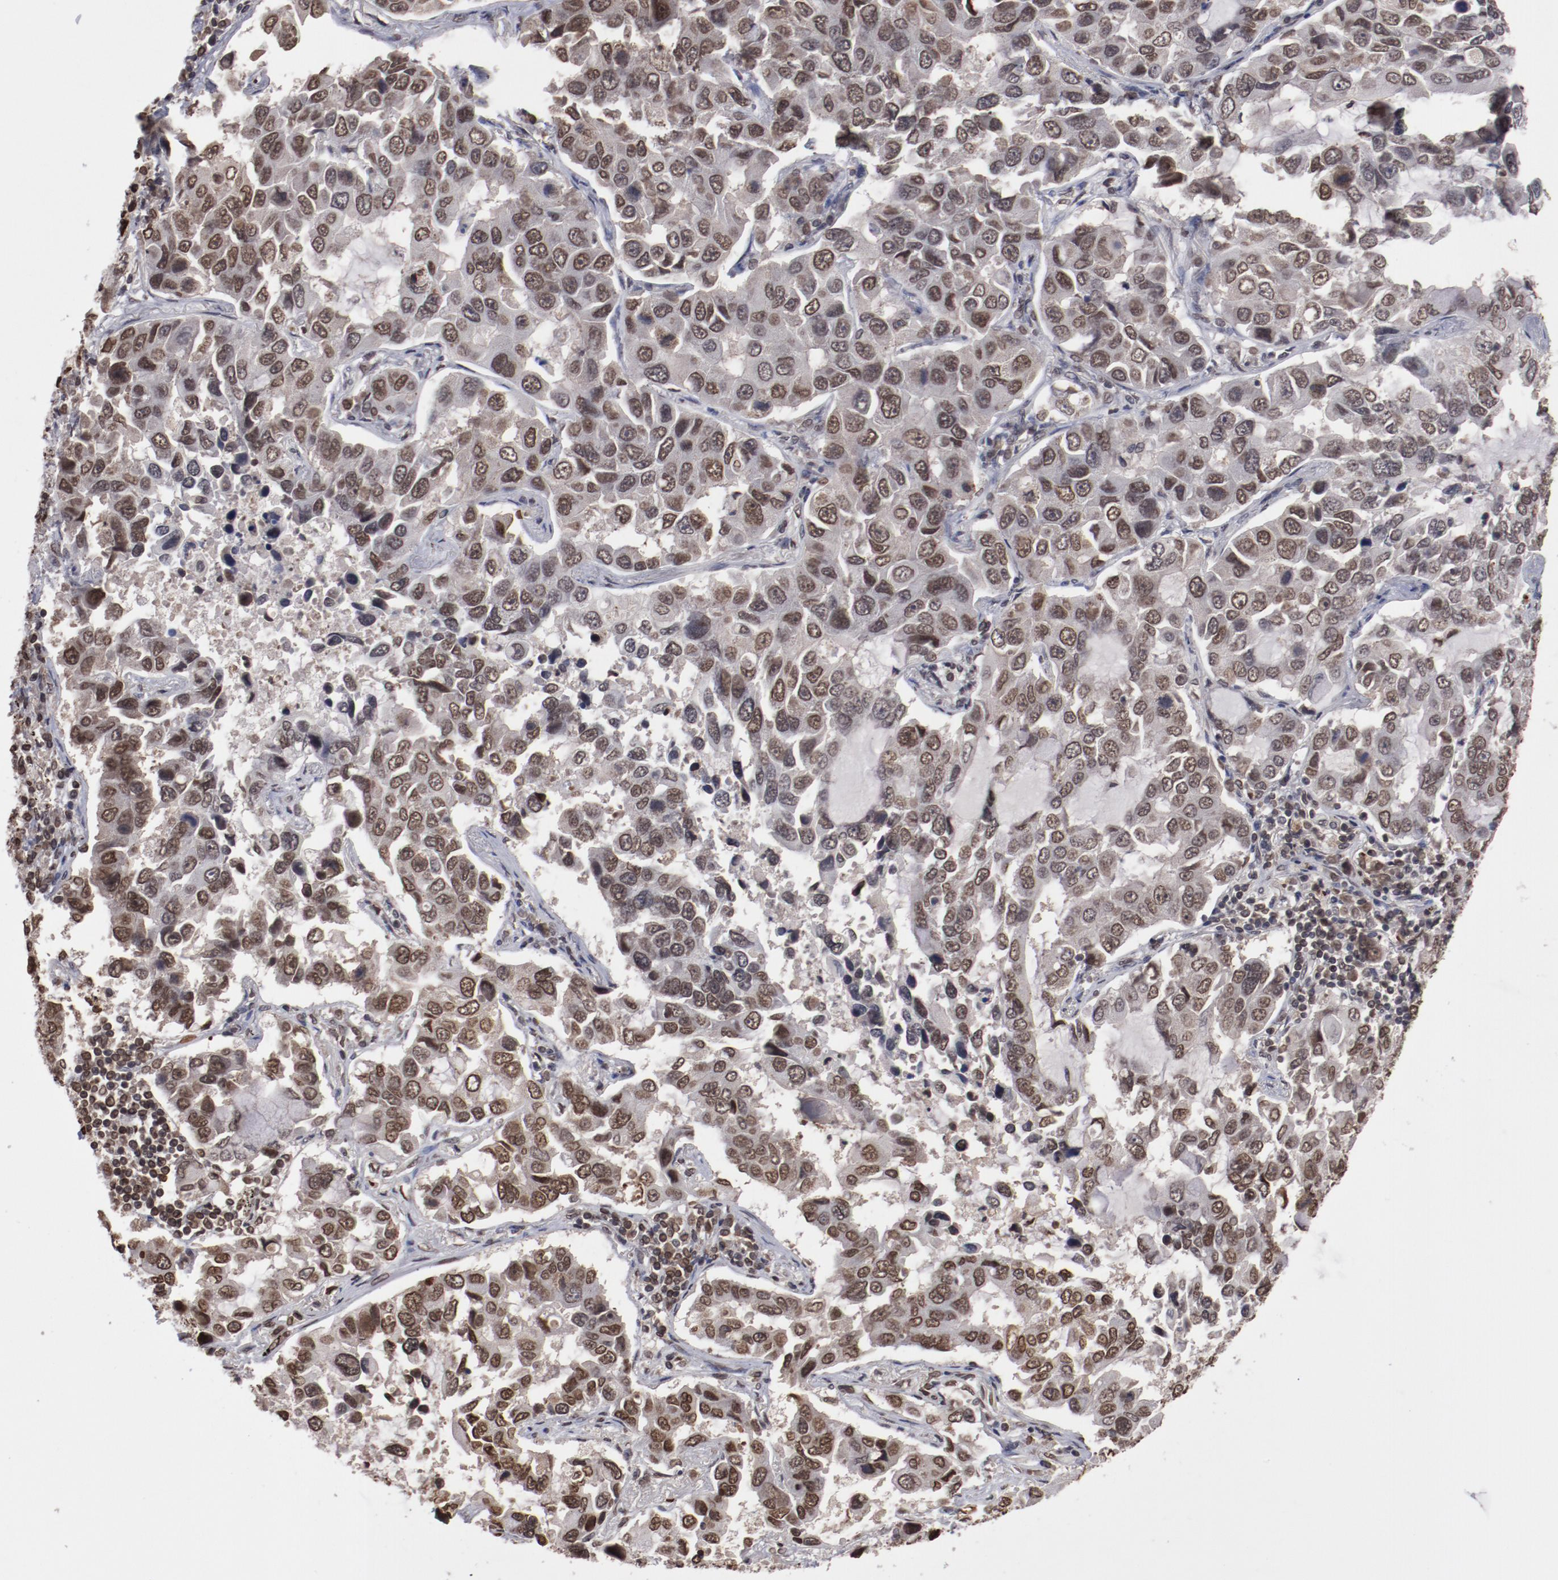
{"staining": {"intensity": "moderate", "quantity": ">75%", "location": "nuclear"}, "tissue": "lung cancer", "cell_type": "Tumor cells", "image_type": "cancer", "snomed": [{"axis": "morphology", "description": "Adenocarcinoma, NOS"}, {"axis": "topography", "description": "Lung"}], "caption": "Moderate nuclear positivity is seen in about >75% of tumor cells in lung cancer. Nuclei are stained in blue.", "gene": "AKT1", "patient": {"sex": "male", "age": 64}}